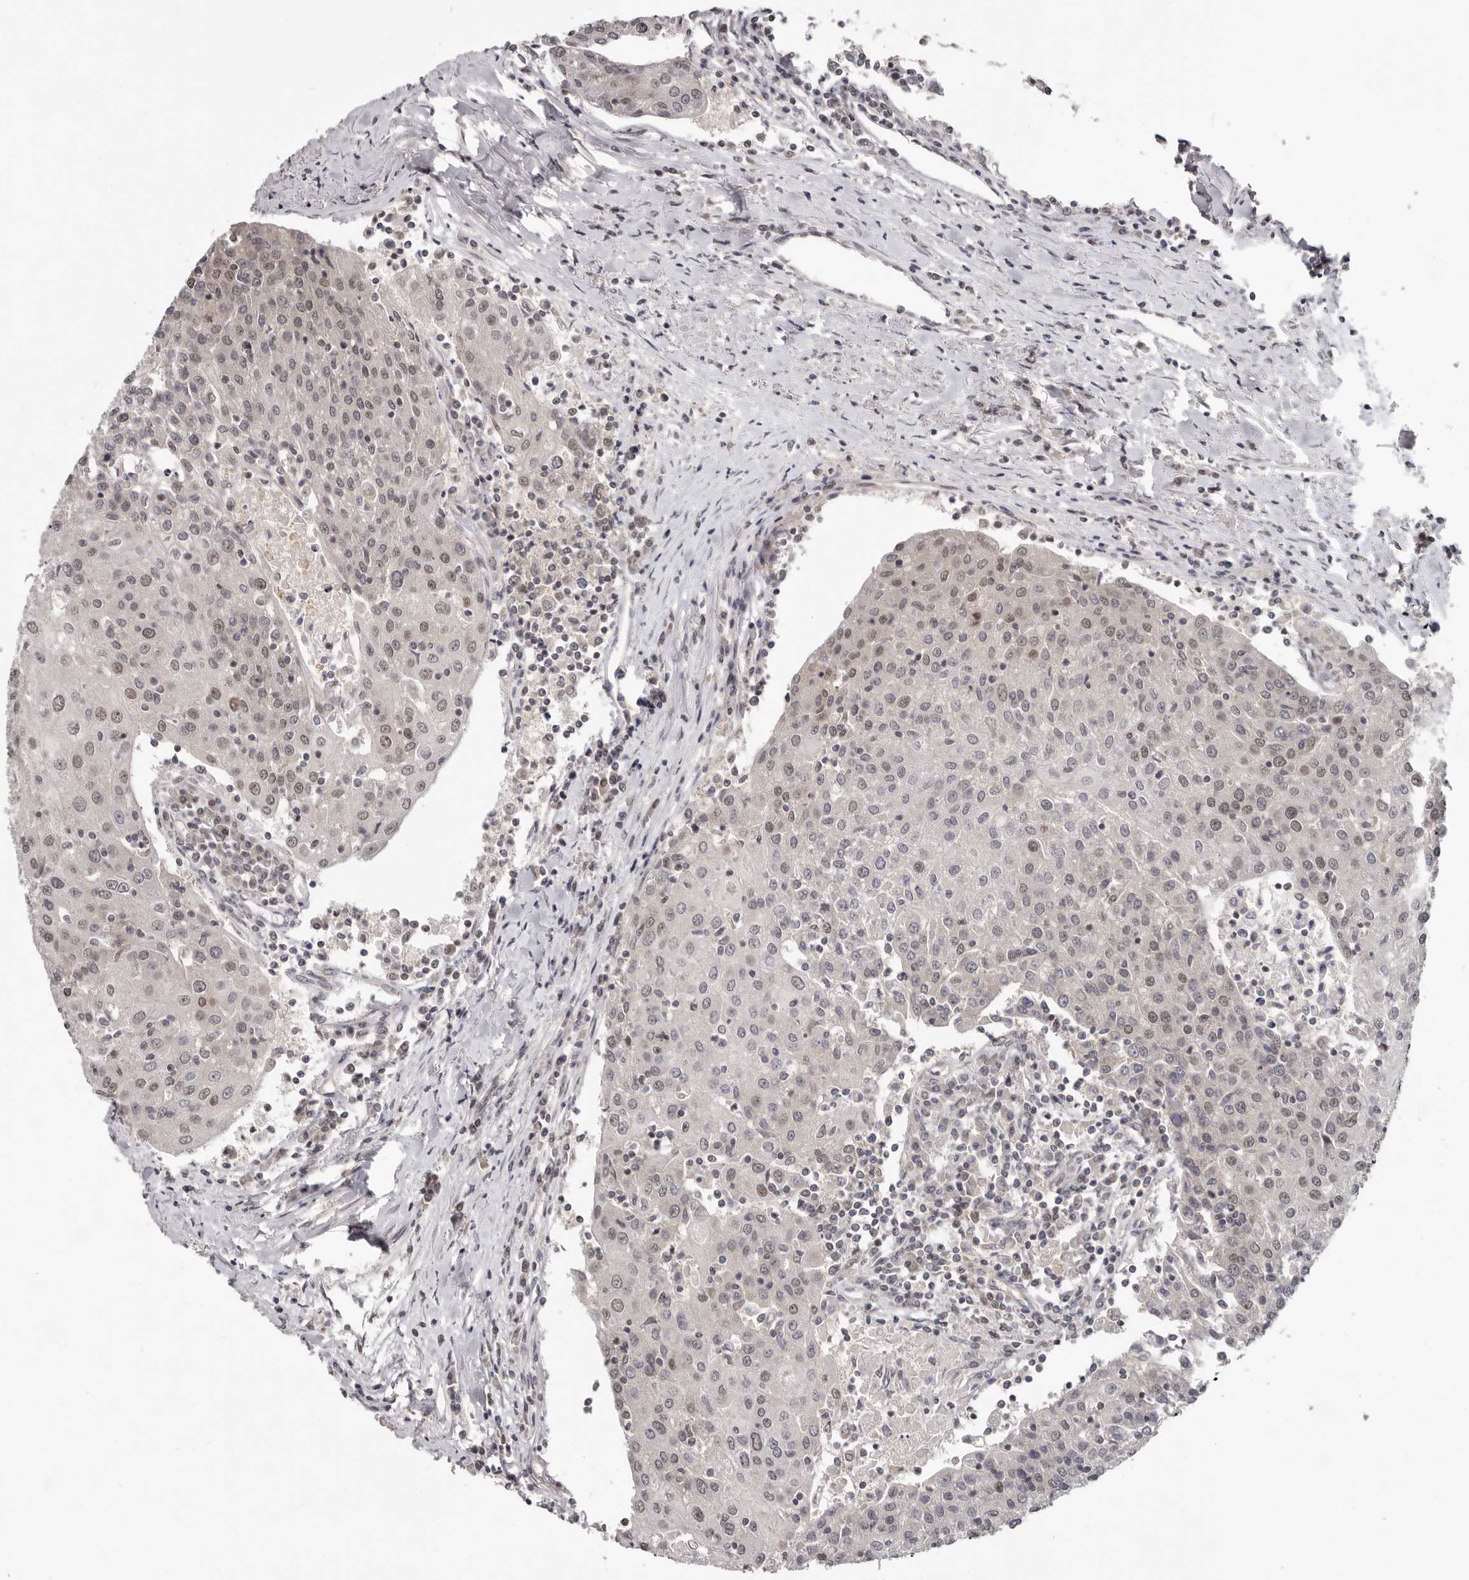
{"staining": {"intensity": "weak", "quantity": "<25%", "location": "nuclear"}, "tissue": "urothelial cancer", "cell_type": "Tumor cells", "image_type": "cancer", "snomed": [{"axis": "morphology", "description": "Urothelial carcinoma, High grade"}, {"axis": "topography", "description": "Urinary bladder"}], "caption": "An immunohistochemistry (IHC) histopathology image of urothelial cancer is shown. There is no staining in tumor cells of urothelial cancer. (Brightfield microscopy of DAB (3,3'-diaminobenzidine) immunohistochemistry (IHC) at high magnification).", "gene": "TBX5", "patient": {"sex": "female", "age": 85}}